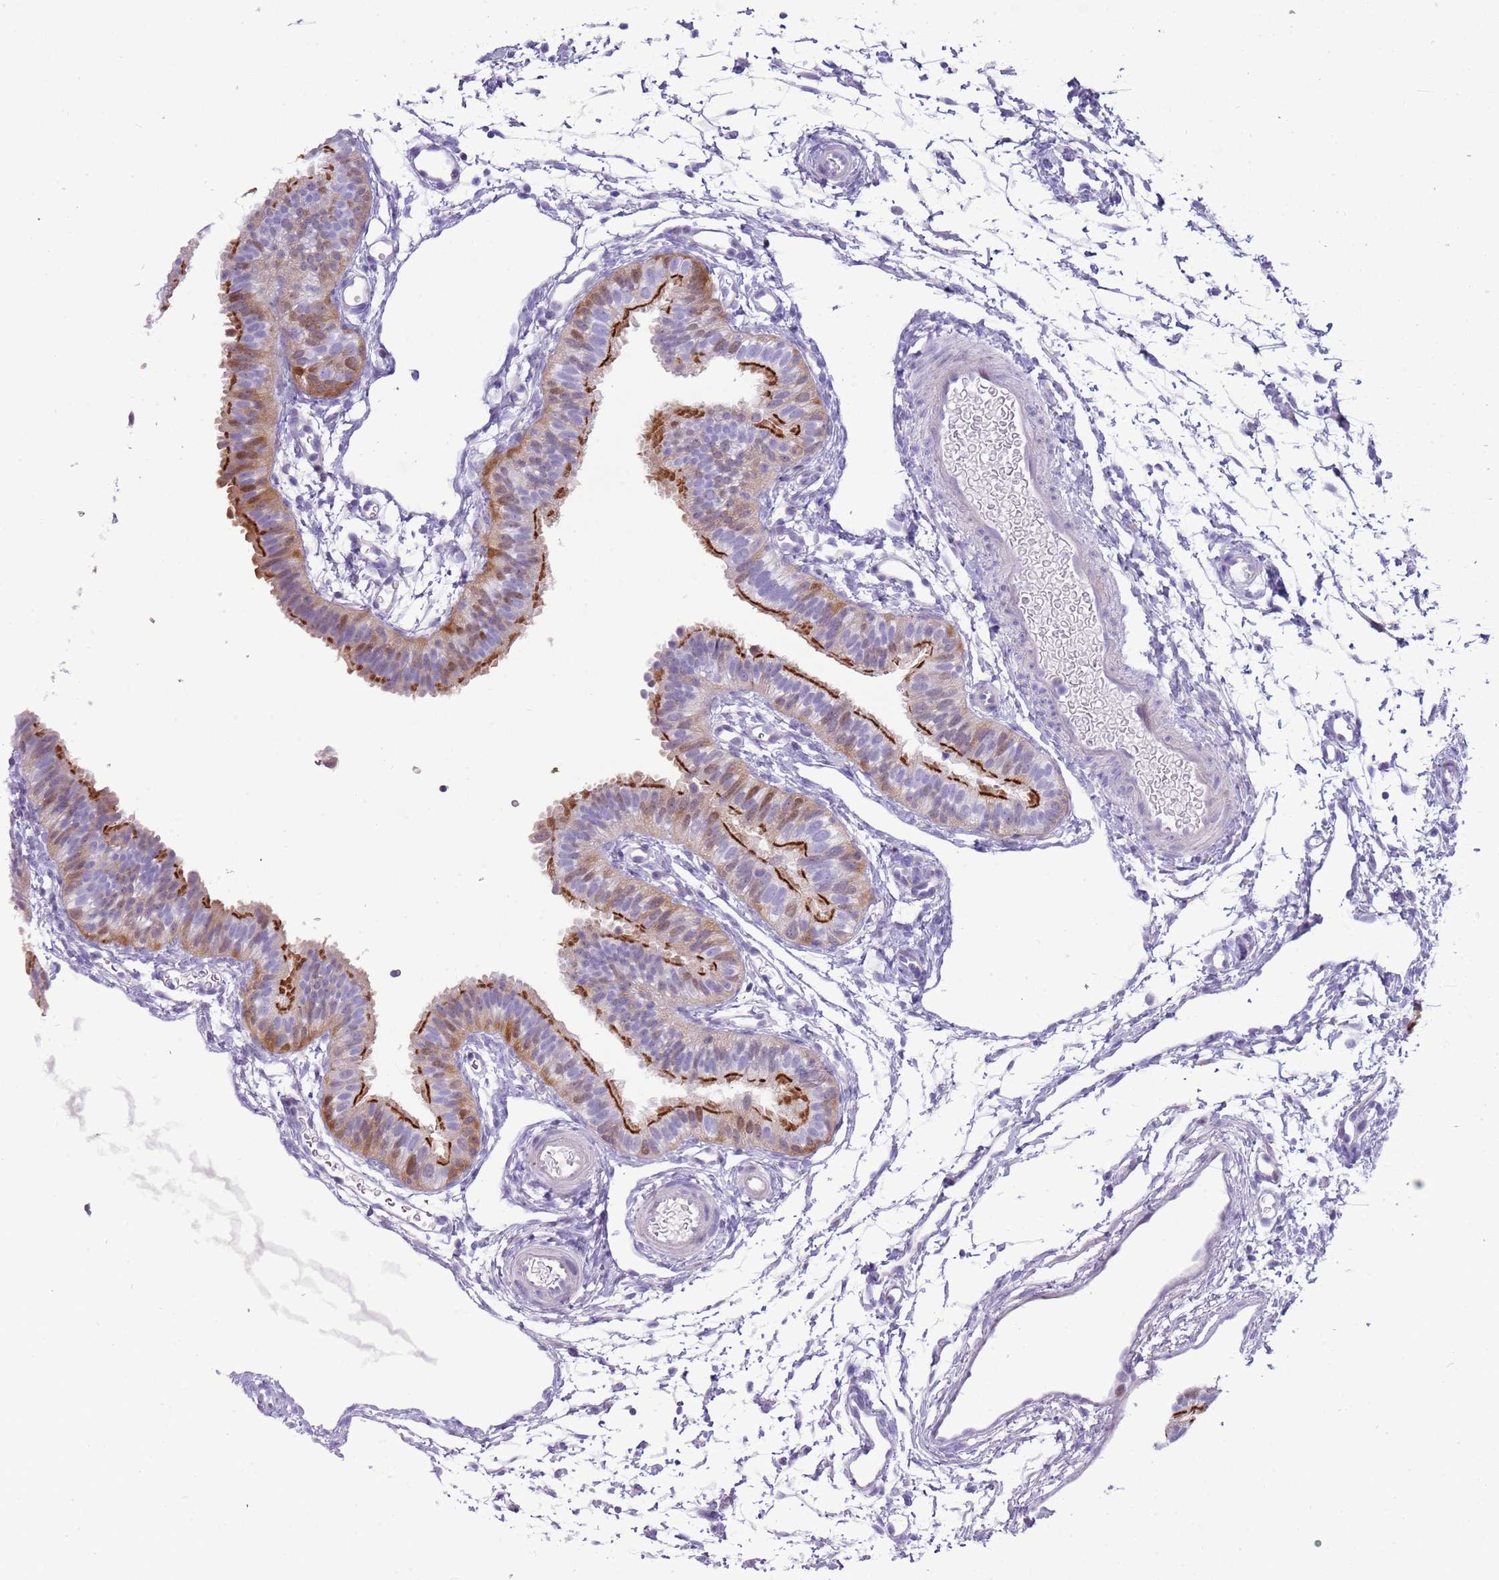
{"staining": {"intensity": "moderate", "quantity": "25%-75%", "location": "cytoplasmic/membranous,nuclear"}, "tissue": "fallopian tube", "cell_type": "Glandular cells", "image_type": "normal", "snomed": [{"axis": "morphology", "description": "Normal tissue, NOS"}, {"axis": "topography", "description": "Fallopian tube"}], "caption": "Immunohistochemistry of unremarkable human fallopian tube exhibits medium levels of moderate cytoplasmic/membranous,nuclear staining in approximately 25%-75% of glandular cells. The protein is stained brown, and the nuclei are stained in blue (DAB (3,3'-diaminobenzidine) IHC with brightfield microscopy, high magnification).", "gene": "NBPF4", "patient": {"sex": "female", "age": 35}}